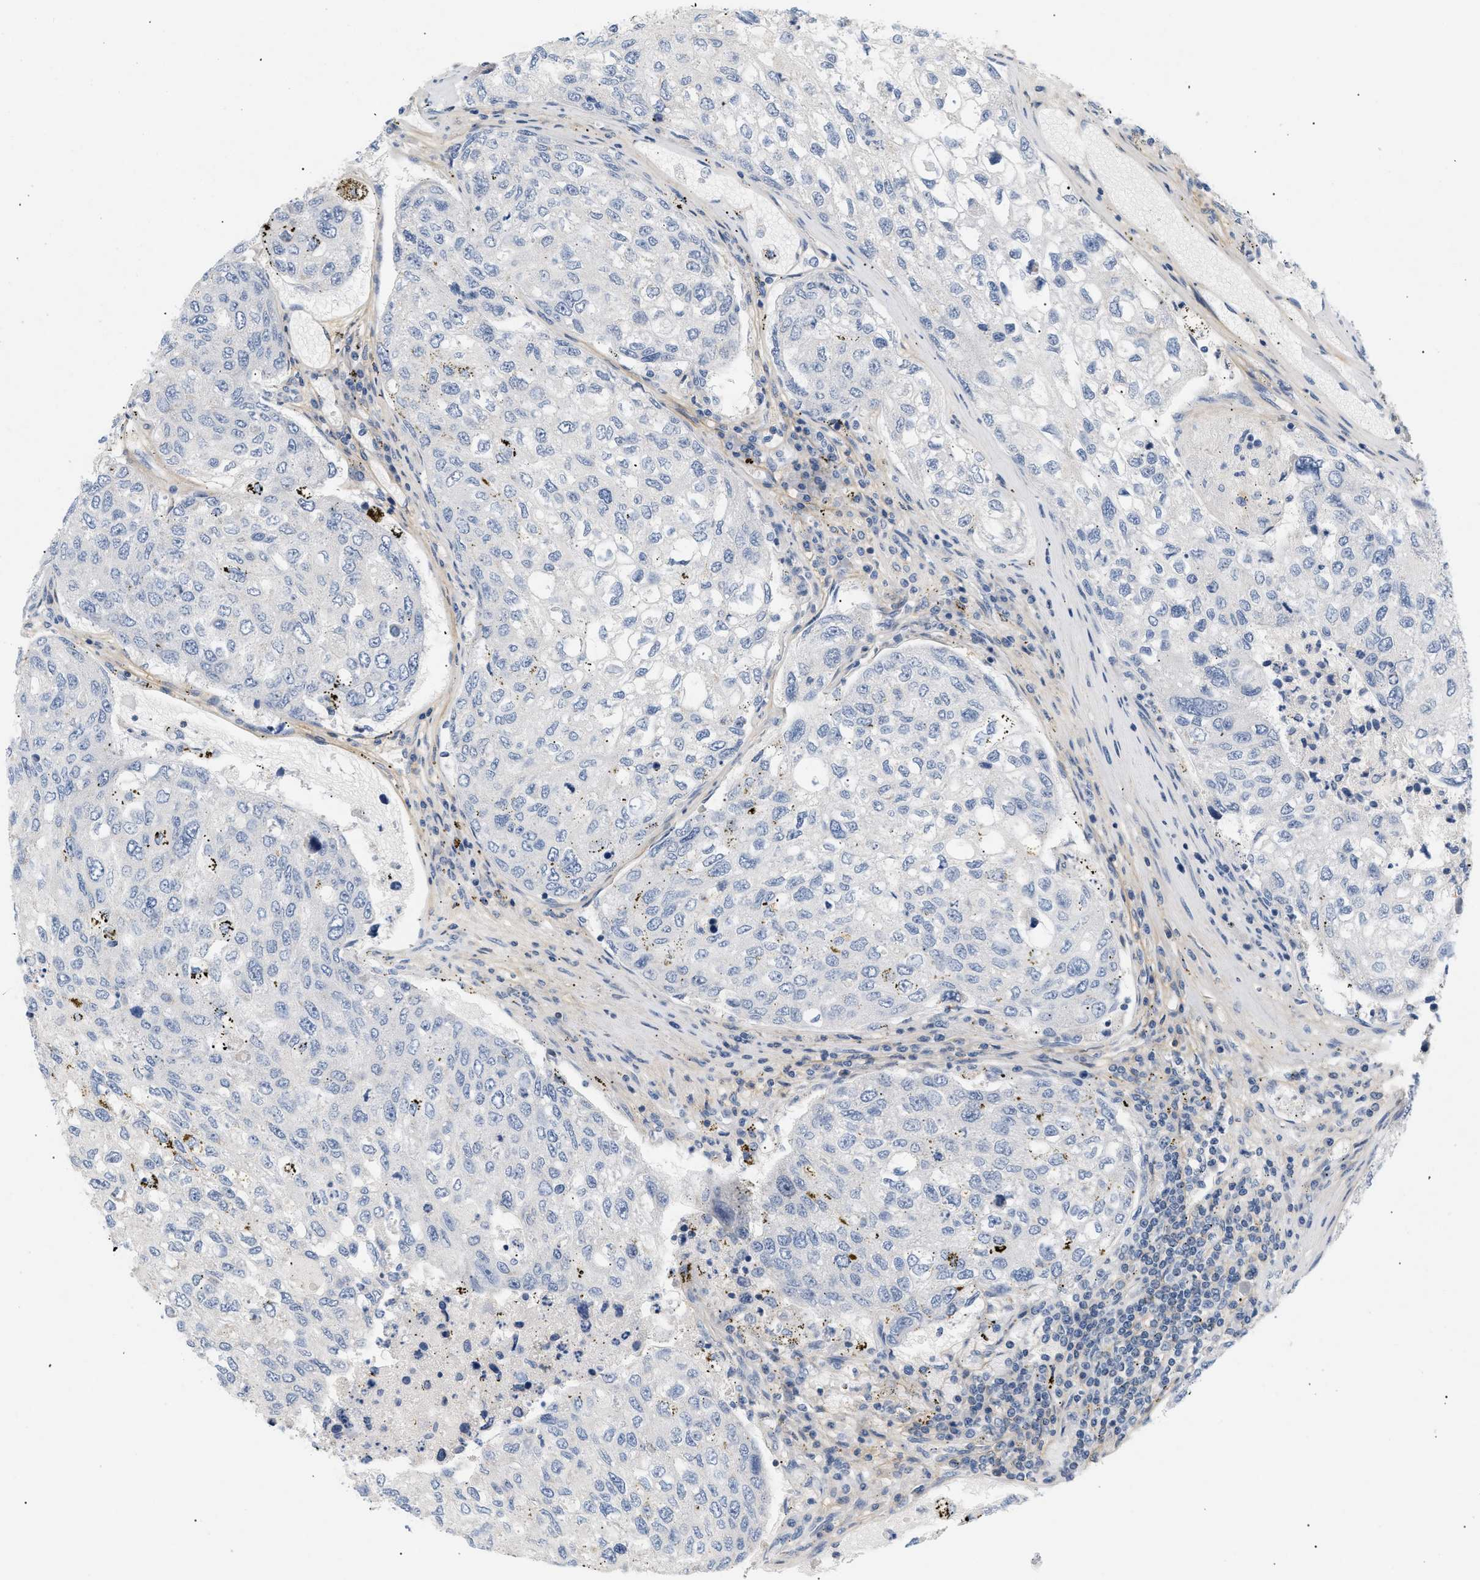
{"staining": {"intensity": "negative", "quantity": "none", "location": "none"}, "tissue": "urothelial cancer", "cell_type": "Tumor cells", "image_type": "cancer", "snomed": [{"axis": "morphology", "description": "Urothelial carcinoma, High grade"}, {"axis": "topography", "description": "Lymph node"}, {"axis": "topography", "description": "Urinary bladder"}], "caption": "This is an immunohistochemistry (IHC) micrograph of human urothelial carcinoma (high-grade). There is no expression in tumor cells.", "gene": "FARS2", "patient": {"sex": "male", "age": 51}}